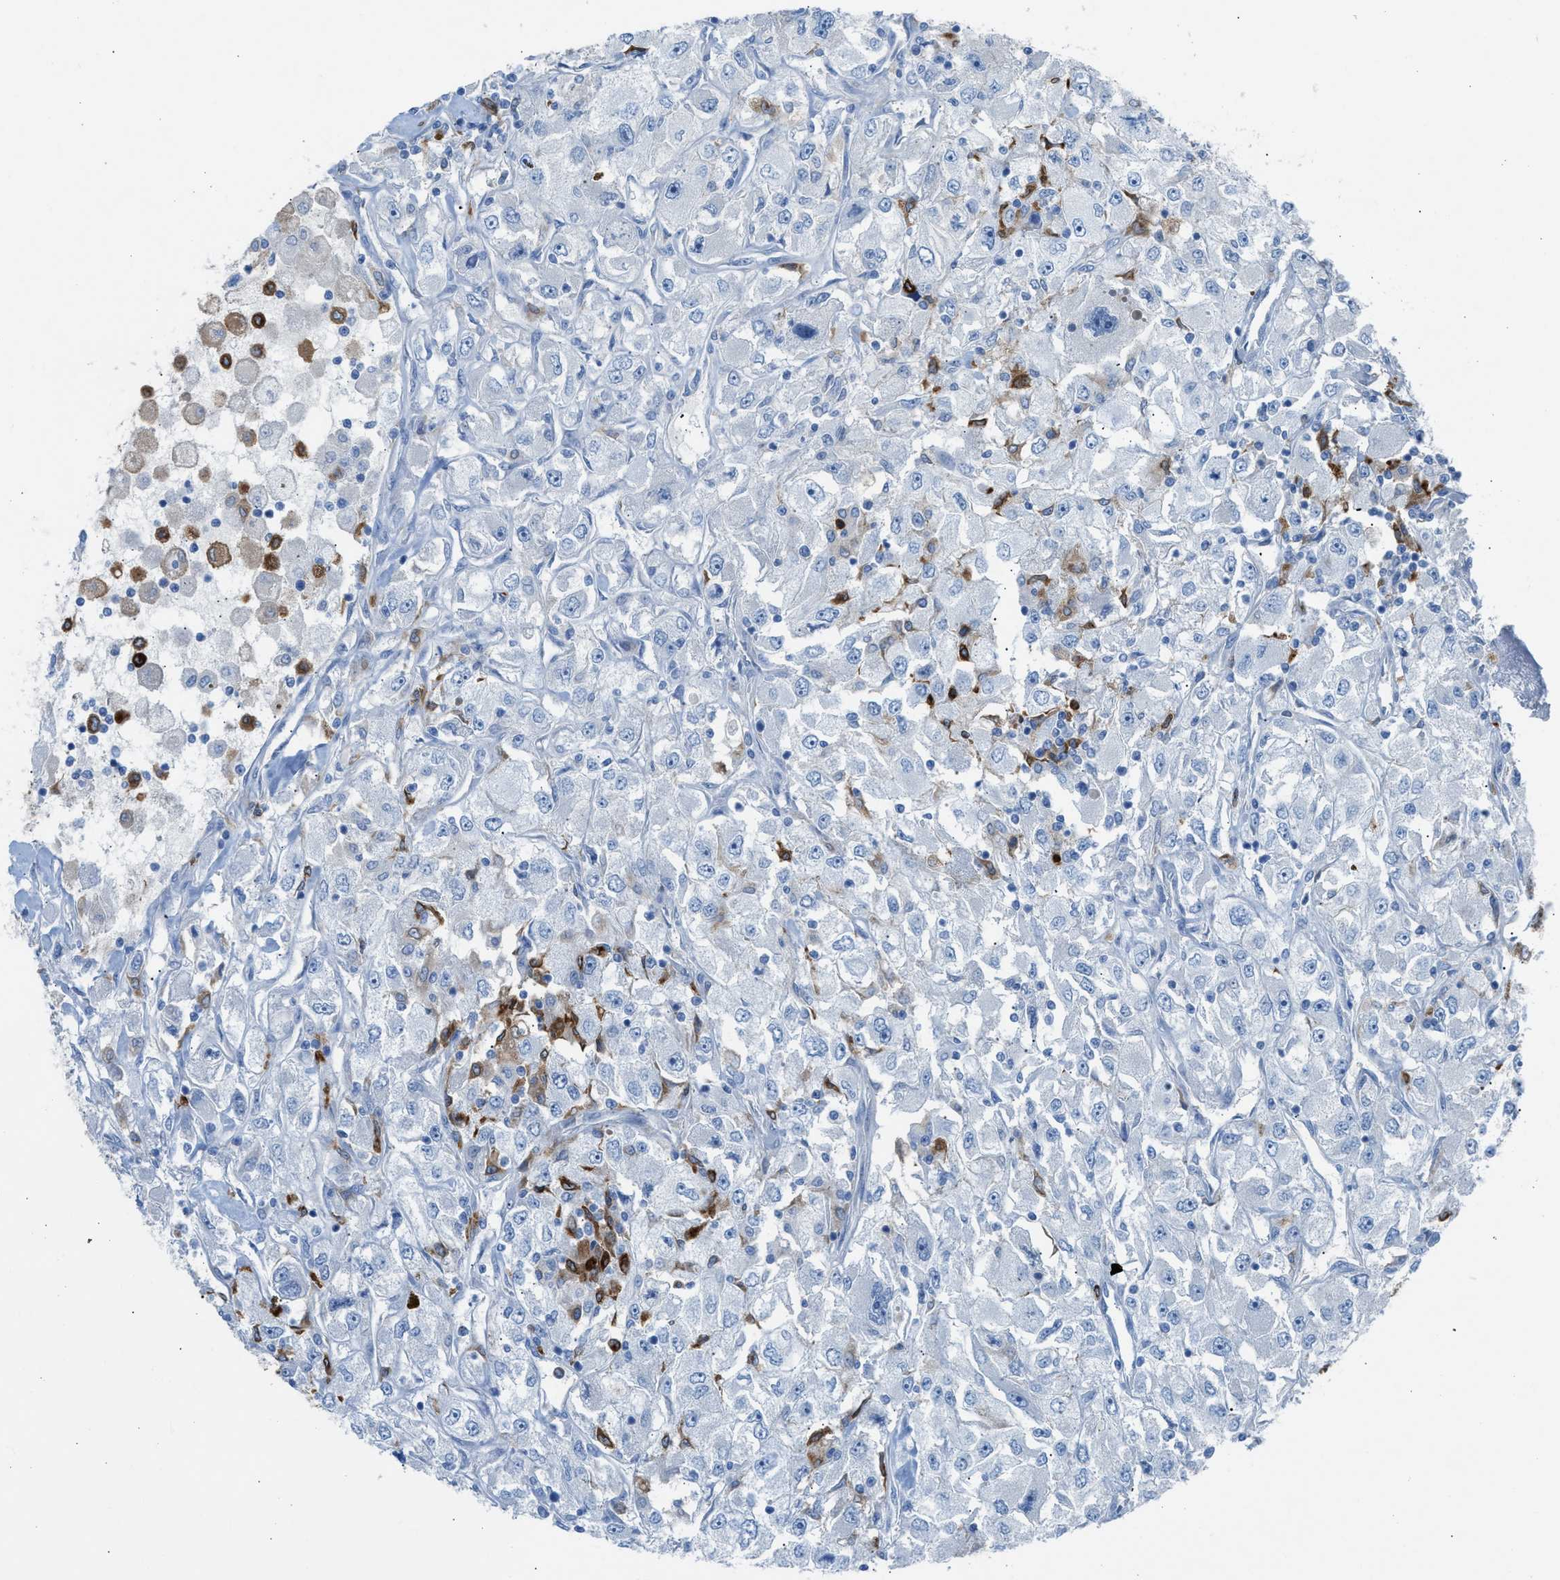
{"staining": {"intensity": "negative", "quantity": "none", "location": "none"}, "tissue": "renal cancer", "cell_type": "Tumor cells", "image_type": "cancer", "snomed": [{"axis": "morphology", "description": "Adenocarcinoma, NOS"}, {"axis": "topography", "description": "Kidney"}], "caption": "A histopathology image of renal cancer stained for a protein shows no brown staining in tumor cells. (DAB immunohistochemistry (IHC) visualized using brightfield microscopy, high magnification).", "gene": "CLEC10A", "patient": {"sex": "female", "age": 52}}